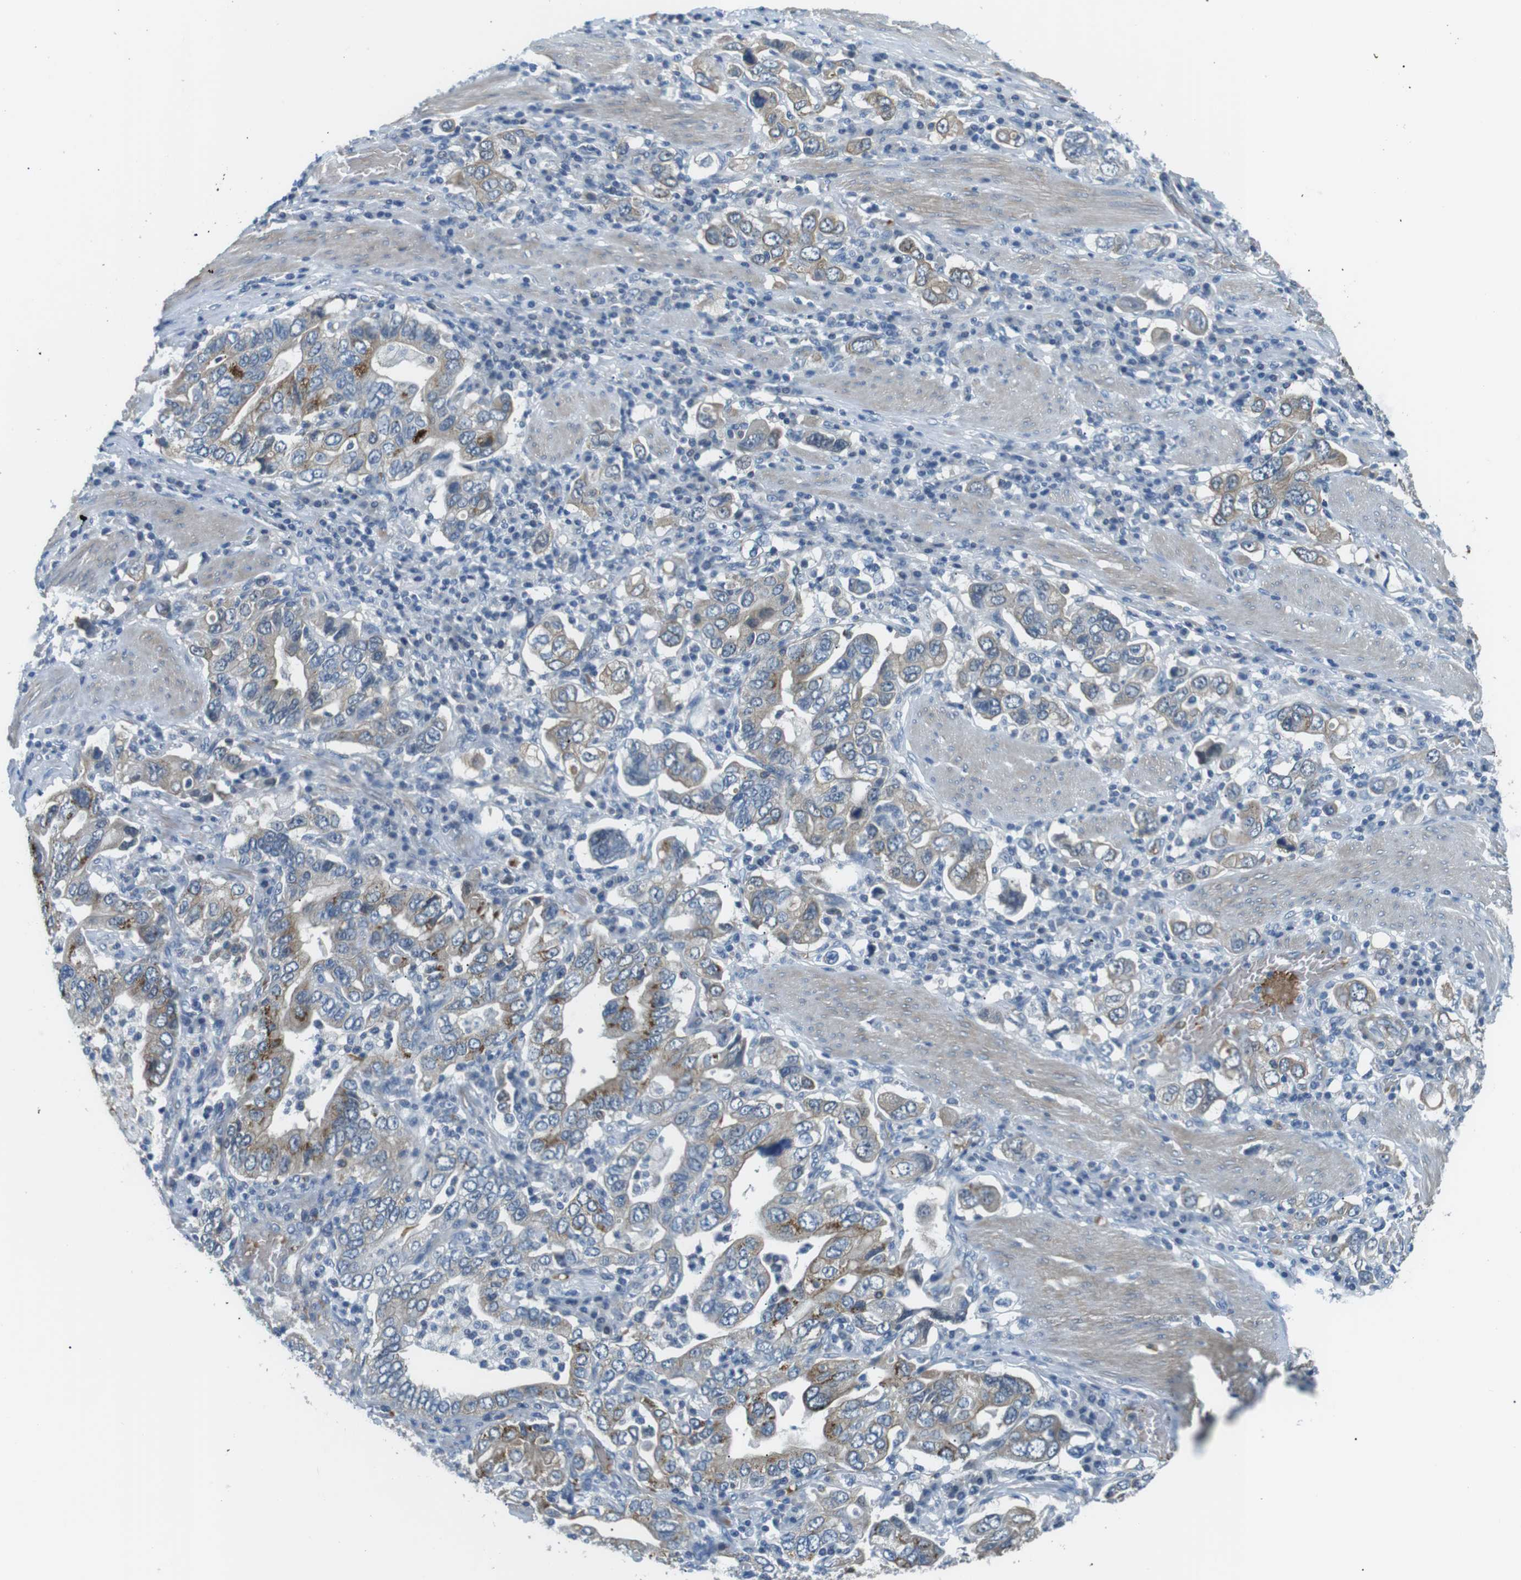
{"staining": {"intensity": "moderate", "quantity": "<25%", "location": "cytoplasmic/membranous"}, "tissue": "stomach cancer", "cell_type": "Tumor cells", "image_type": "cancer", "snomed": [{"axis": "morphology", "description": "Adenocarcinoma, NOS"}, {"axis": "topography", "description": "Stomach, upper"}], "caption": "This micrograph demonstrates immunohistochemistry staining of stomach cancer, with low moderate cytoplasmic/membranous positivity in about <25% of tumor cells.", "gene": "WSCD1", "patient": {"sex": "male", "age": 62}}